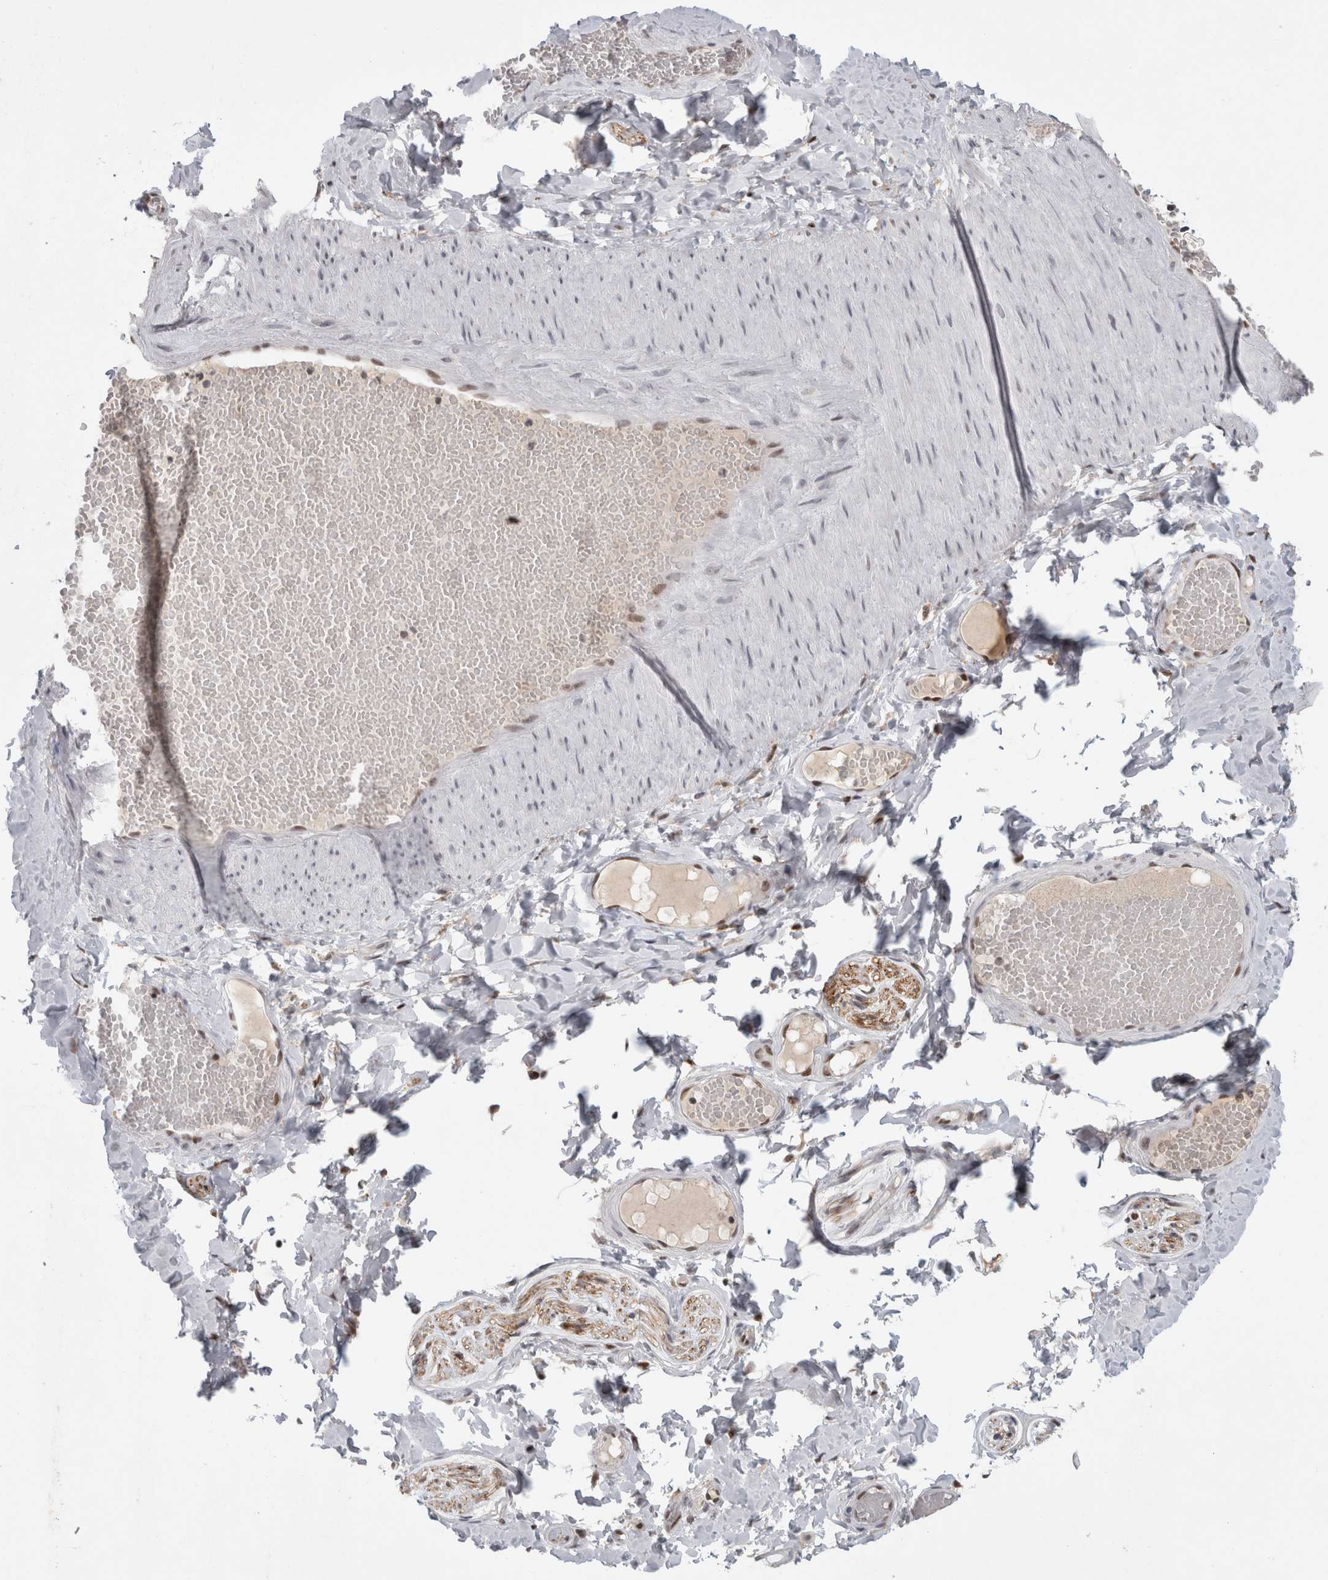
{"staining": {"intensity": "weak", "quantity": "25%-75%", "location": "cytoplasmic/membranous"}, "tissue": "adipose tissue", "cell_type": "Adipocytes", "image_type": "normal", "snomed": [{"axis": "morphology", "description": "Normal tissue, NOS"}, {"axis": "topography", "description": "Adipose tissue"}, {"axis": "topography", "description": "Vascular tissue"}, {"axis": "topography", "description": "Peripheral nerve tissue"}], "caption": "The micrograph exhibits staining of benign adipose tissue, revealing weak cytoplasmic/membranous protein positivity (brown color) within adipocytes.", "gene": "SRARP", "patient": {"sex": "male", "age": 25}}